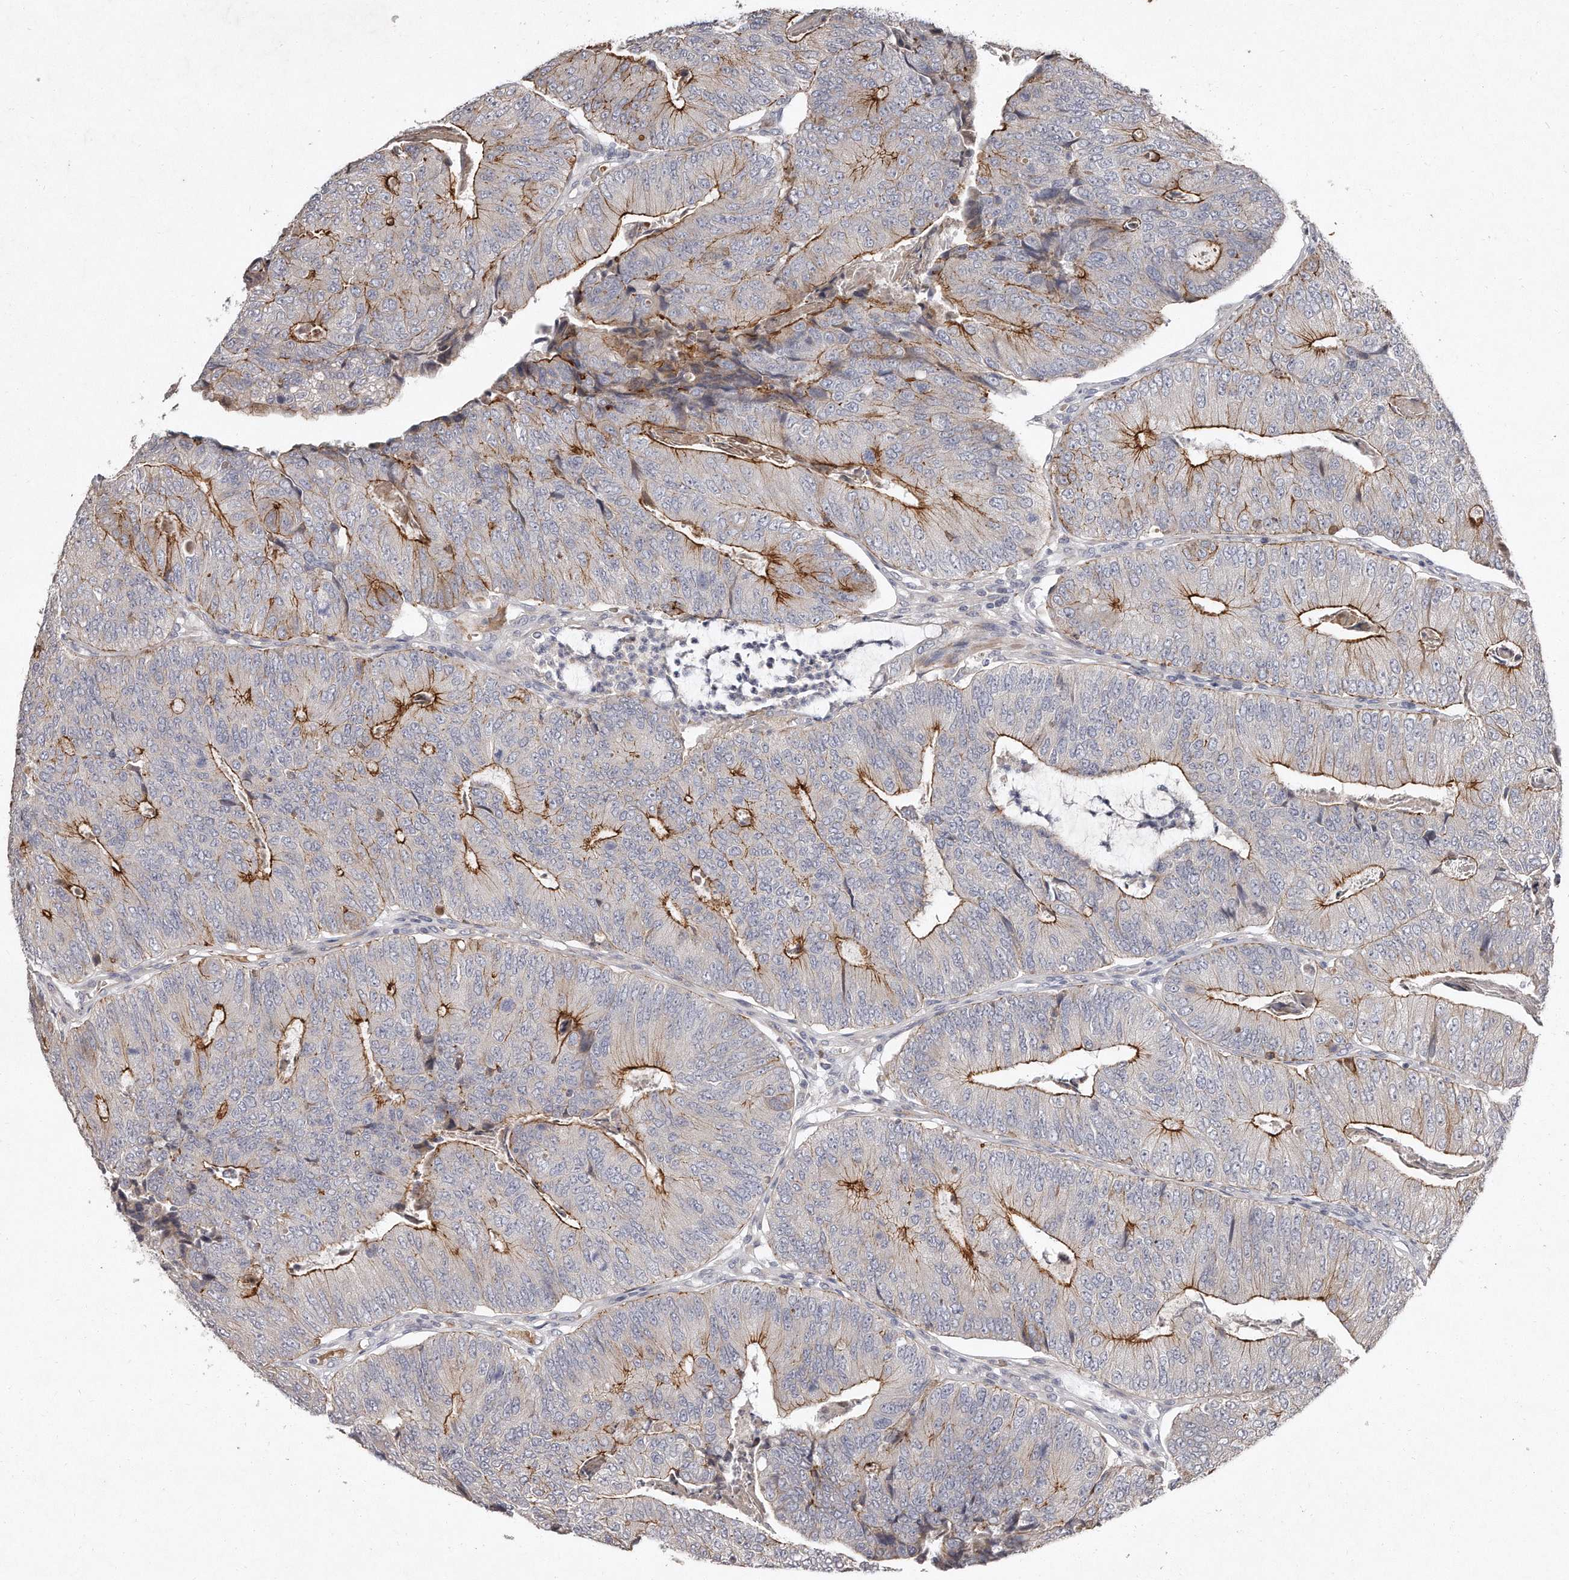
{"staining": {"intensity": "strong", "quantity": "<25%", "location": "cytoplasmic/membranous"}, "tissue": "colorectal cancer", "cell_type": "Tumor cells", "image_type": "cancer", "snomed": [{"axis": "morphology", "description": "Adenocarcinoma, NOS"}, {"axis": "topography", "description": "Colon"}], "caption": "Immunohistochemistry micrograph of colorectal adenocarcinoma stained for a protein (brown), which shows medium levels of strong cytoplasmic/membranous staining in approximately <25% of tumor cells.", "gene": "TECR", "patient": {"sex": "female", "age": 67}}